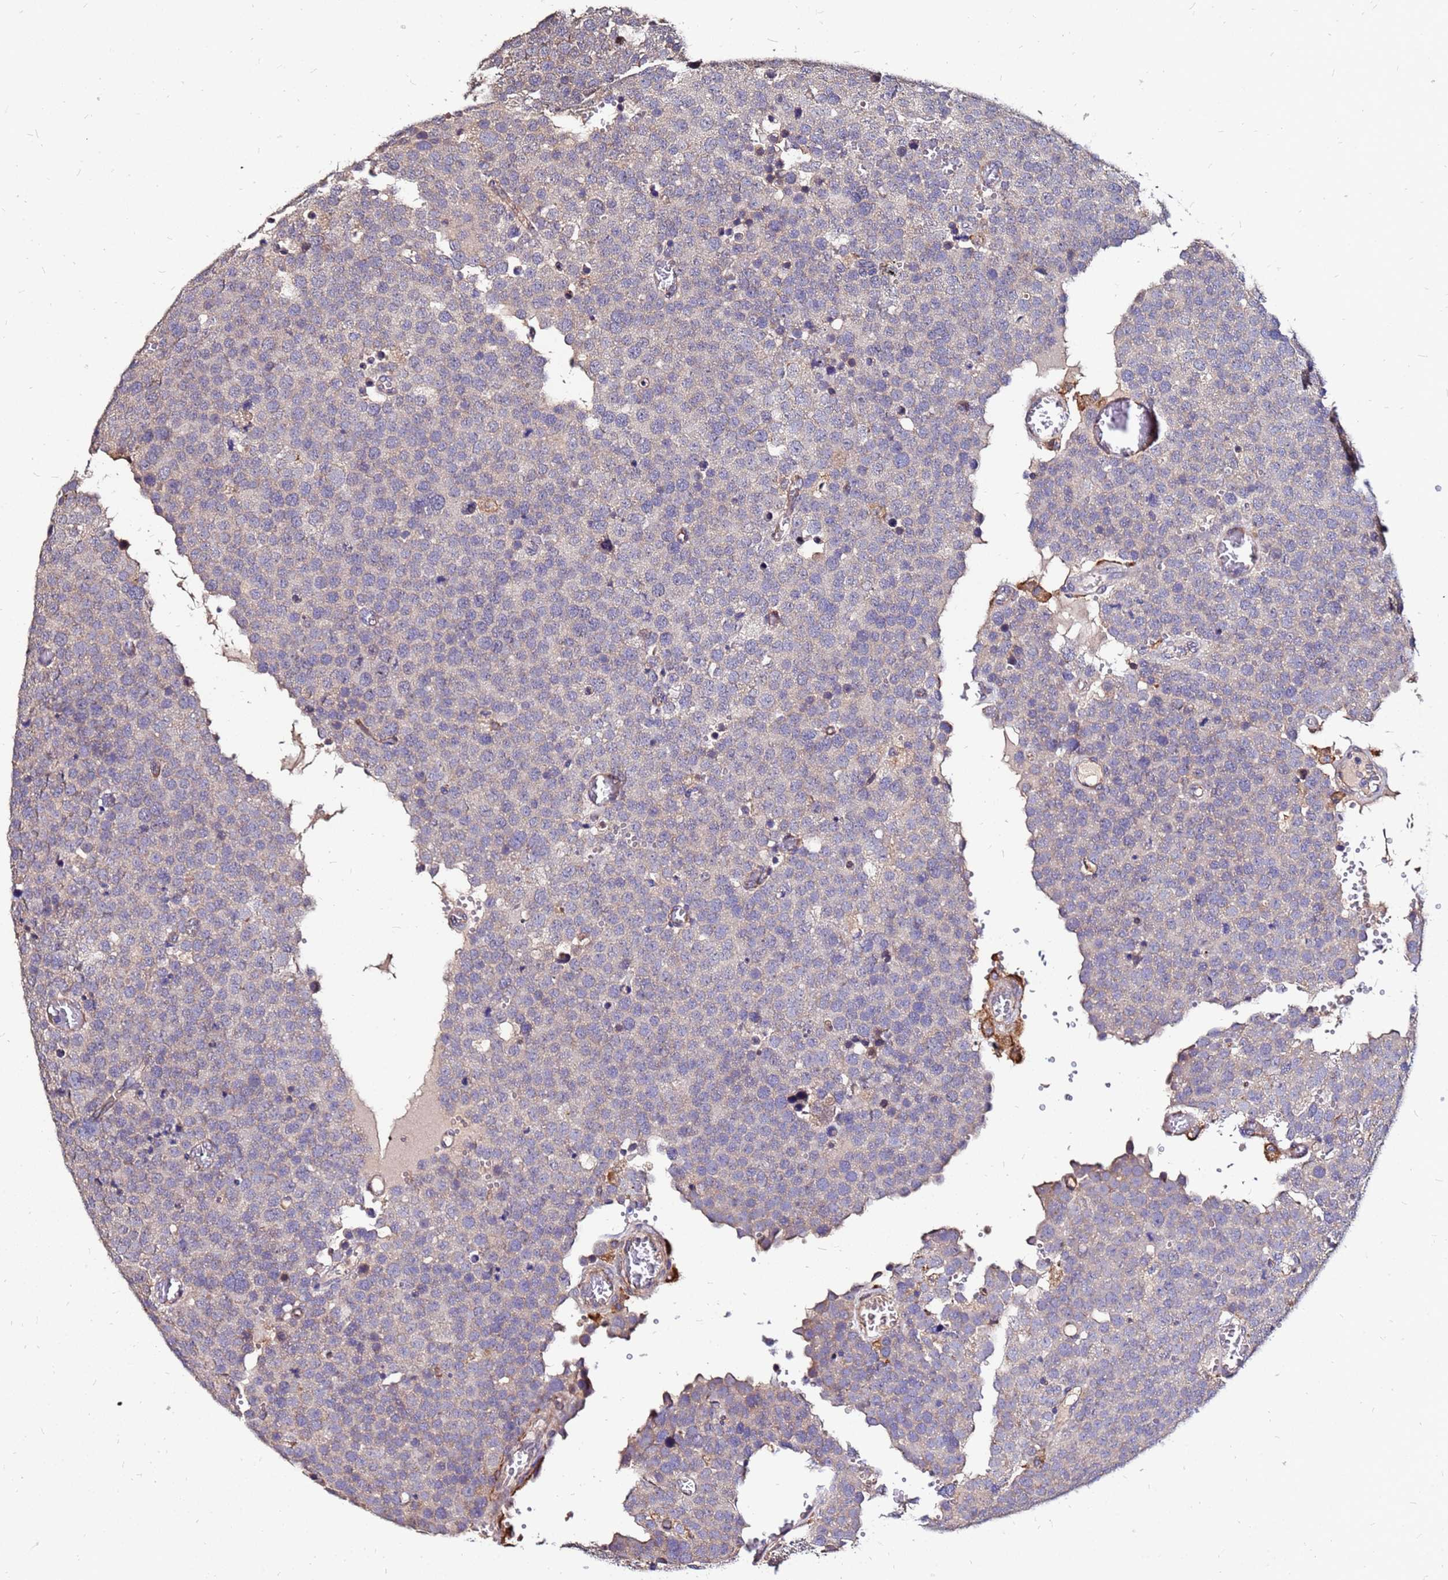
{"staining": {"intensity": "negative", "quantity": "none", "location": "none"}, "tissue": "testis cancer", "cell_type": "Tumor cells", "image_type": "cancer", "snomed": [{"axis": "morphology", "description": "Normal tissue, NOS"}, {"axis": "morphology", "description": "Seminoma, NOS"}, {"axis": "topography", "description": "Testis"}], "caption": "High power microscopy photomicrograph of an immunohistochemistry (IHC) micrograph of testis cancer, revealing no significant positivity in tumor cells.", "gene": "ARHGEF5", "patient": {"sex": "male", "age": 71}}